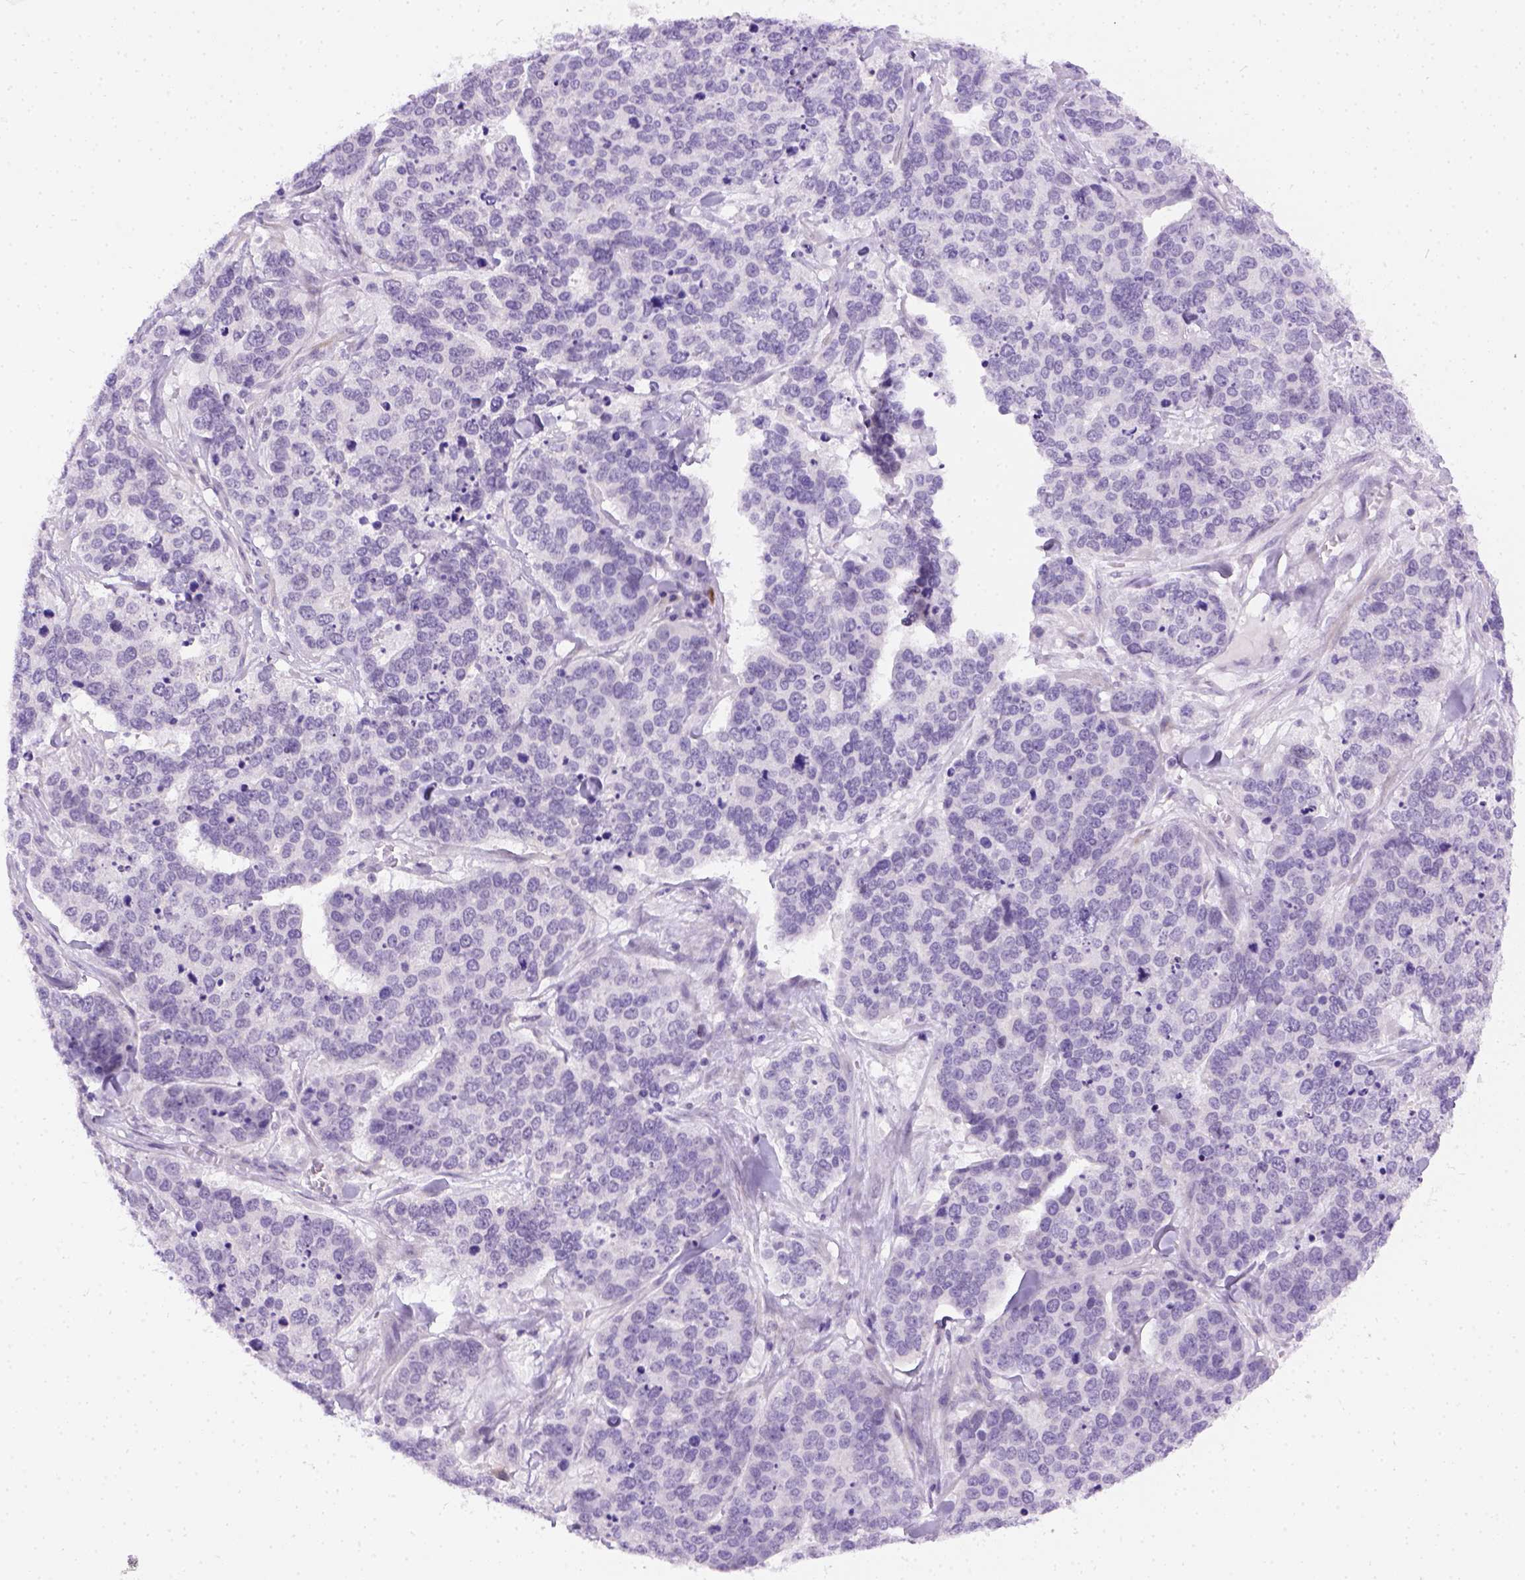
{"staining": {"intensity": "negative", "quantity": "none", "location": "none"}, "tissue": "ovarian cancer", "cell_type": "Tumor cells", "image_type": "cancer", "snomed": [{"axis": "morphology", "description": "Carcinoma, endometroid"}, {"axis": "topography", "description": "Ovary"}], "caption": "Endometroid carcinoma (ovarian) stained for a protein using immunohistochemistry (IHC) reveals no staining tumor cells.", "gene": "FAM184B", "patient": {"sex": "female", "age": 65}}